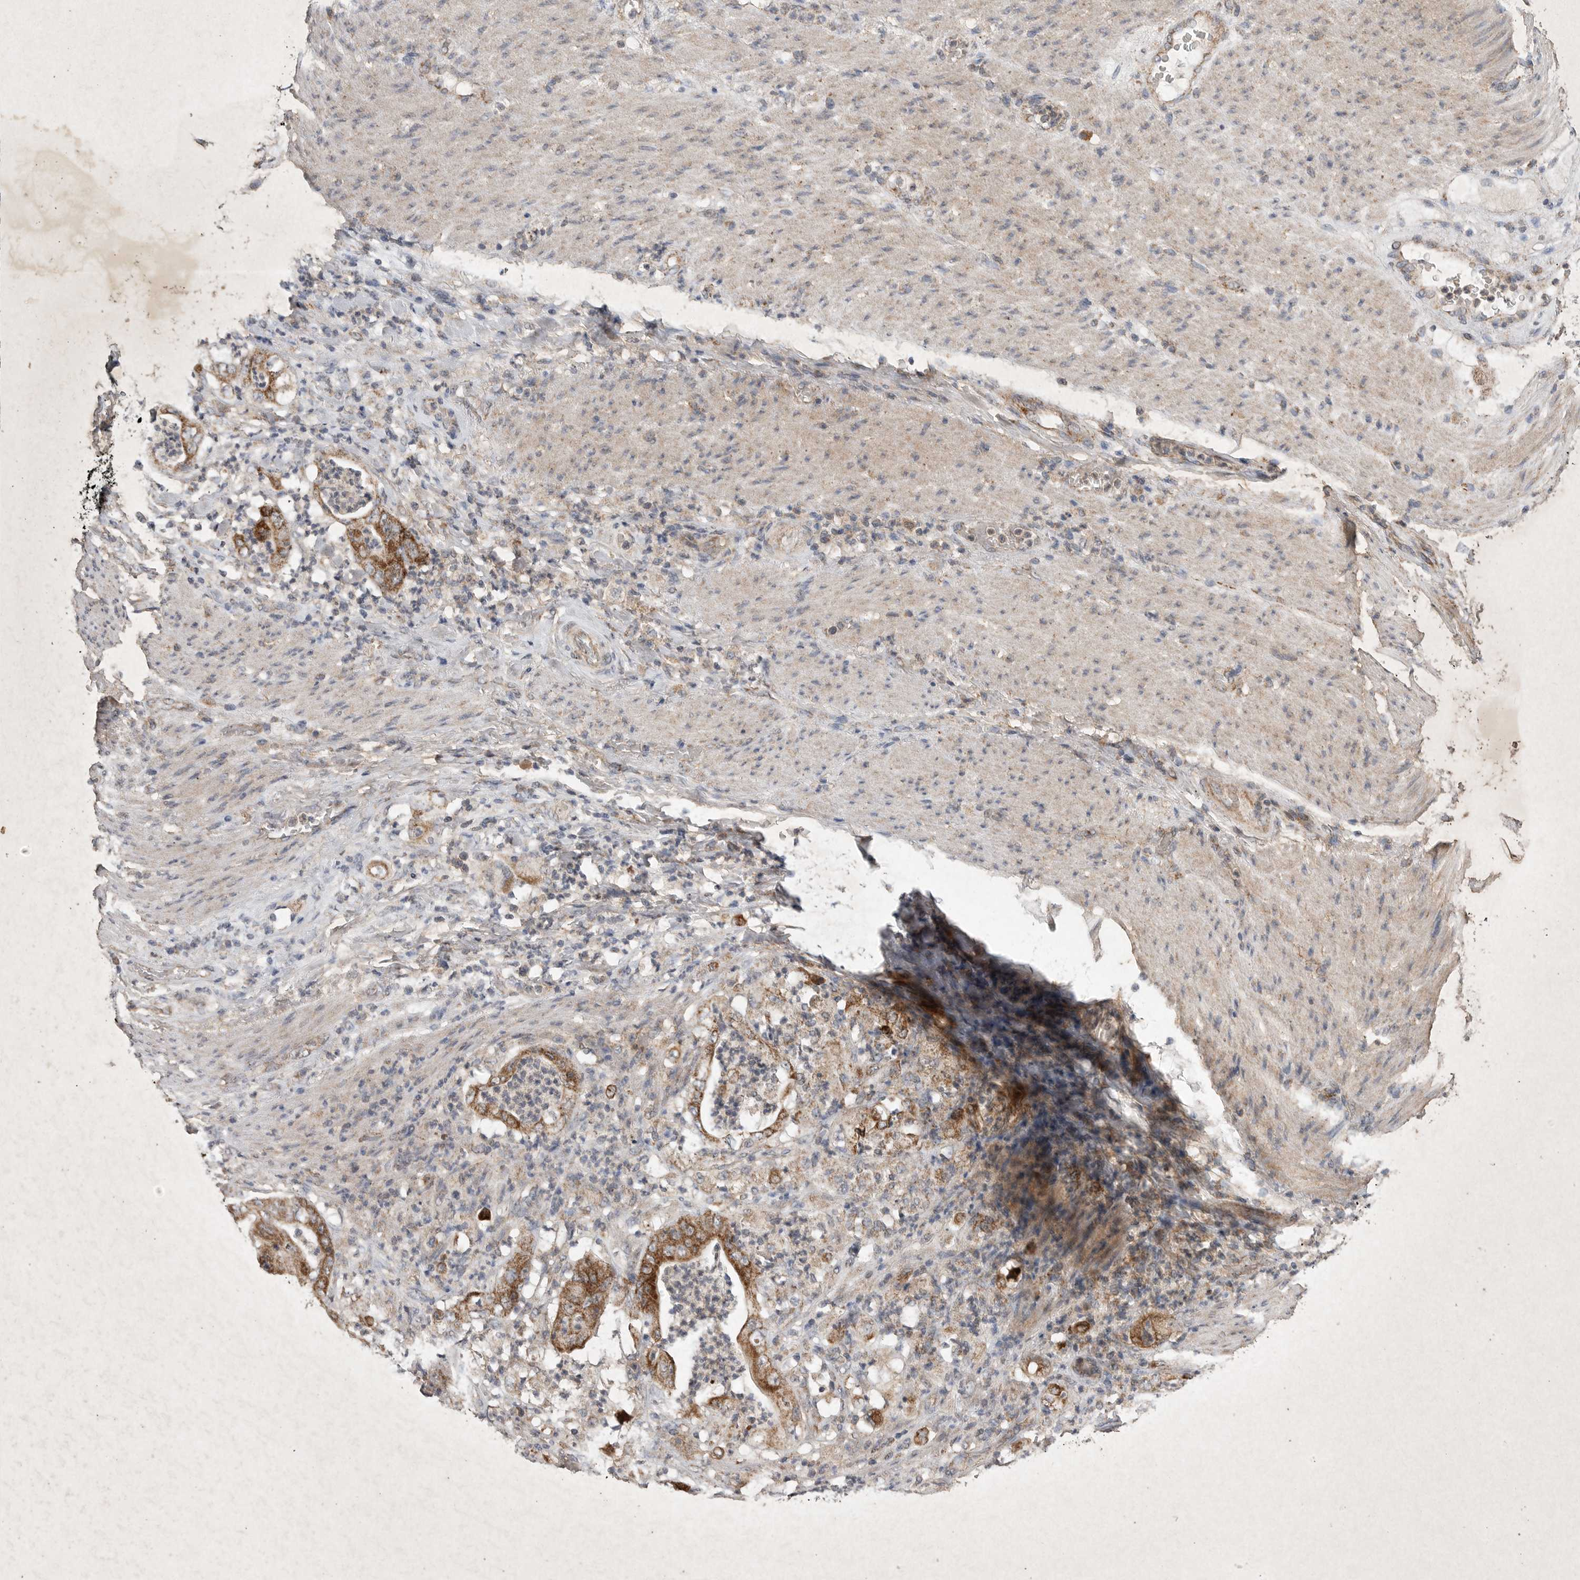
{"staining": {"intensity": "strong", "quantity": ">75%", "location": "cytoplasmic/membranous"}, "tissue": "stomach cancer", "cell_type": "Tumor cells", "image_type": "cancer", "snomed": [{"axis": "morphology", "description": "Adenocarcinoma, NOS"}, {"axis": "topography", "description": "Stomach"}], "caption": "Immunohistochemical staining of human stomach cancer shows strong cytoplasmic/membranous protein positivity in about >75% of tumor cells.", "gene": "DDR1", "patient": {"sex": "female", "age": 73}}